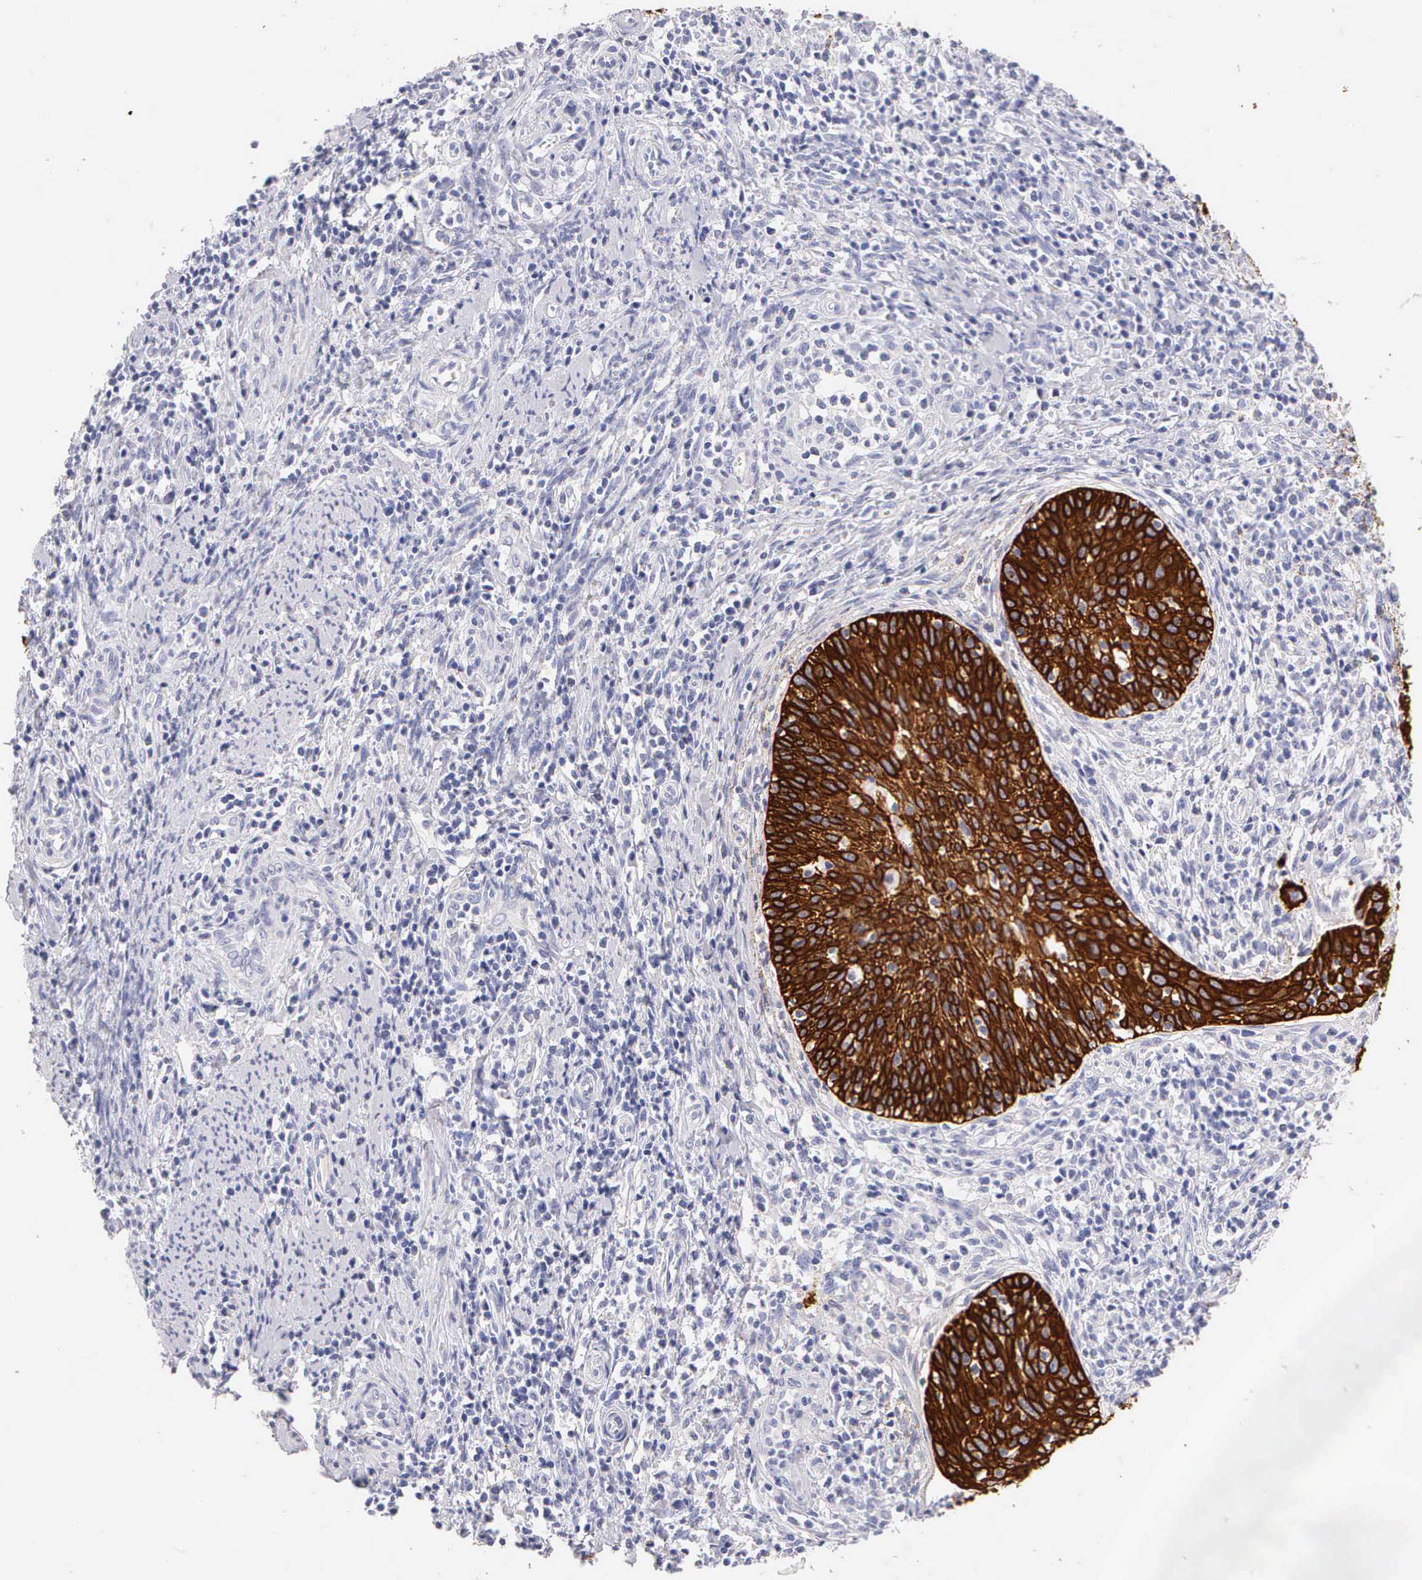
{"staining": {"intensity": "strong", "quantity": ">75%", "location": "cytoplasmic/membranous"}, "tissue": "cervical cancer", "cell_type": "Tumor cells", "image_type": "cancer", "snomed": [{"axis": "morphology", "description": "Squamous cell carcinoma, NOS"}, {"axis": "topography", "description": "Cervix"}], "caption": "Cervical cancer (squamous cell carcinoma) stained for a protein (brown) reveals strong cytoplasmic/membranous positive expression in about >75% of tumor cells.", "gene": "KRT17", "patient": {"sex": "female", "age": 41}}